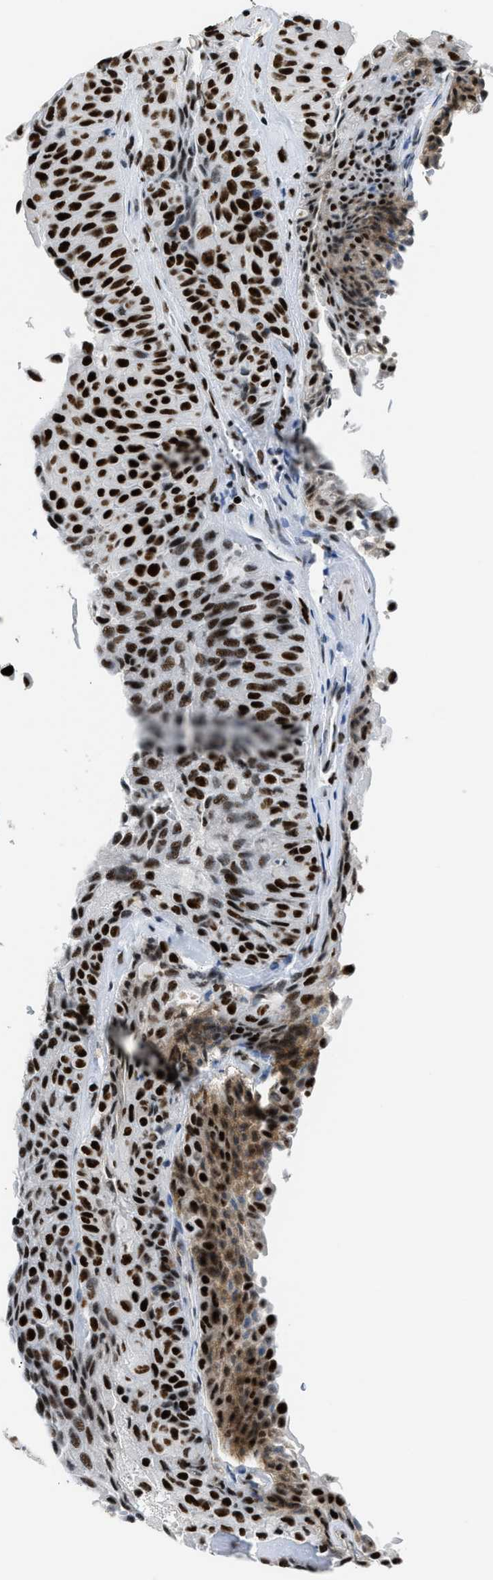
{"staining": {"intensity": "strong", "quantity": ">75%", "location": "nuclear"}, "tissue": "urothelial cancer", "cell_type": "Tumor cells", "image_type": "cancer", "snomed": [{"axis": "morphology", "description": "Urothelial carcinoma, Low grade"}, {"axis": "topography", "description": "Urinary bladder"}], "caption": "Urothelial cancer stained with DAB (3,3'-diaminobenzidine) IHC displays high levels of strong nuclear positivity in approximately >75% of tumor cells.", "gene": "PIF1", "patient": {"sex": "male", "age": 78}}